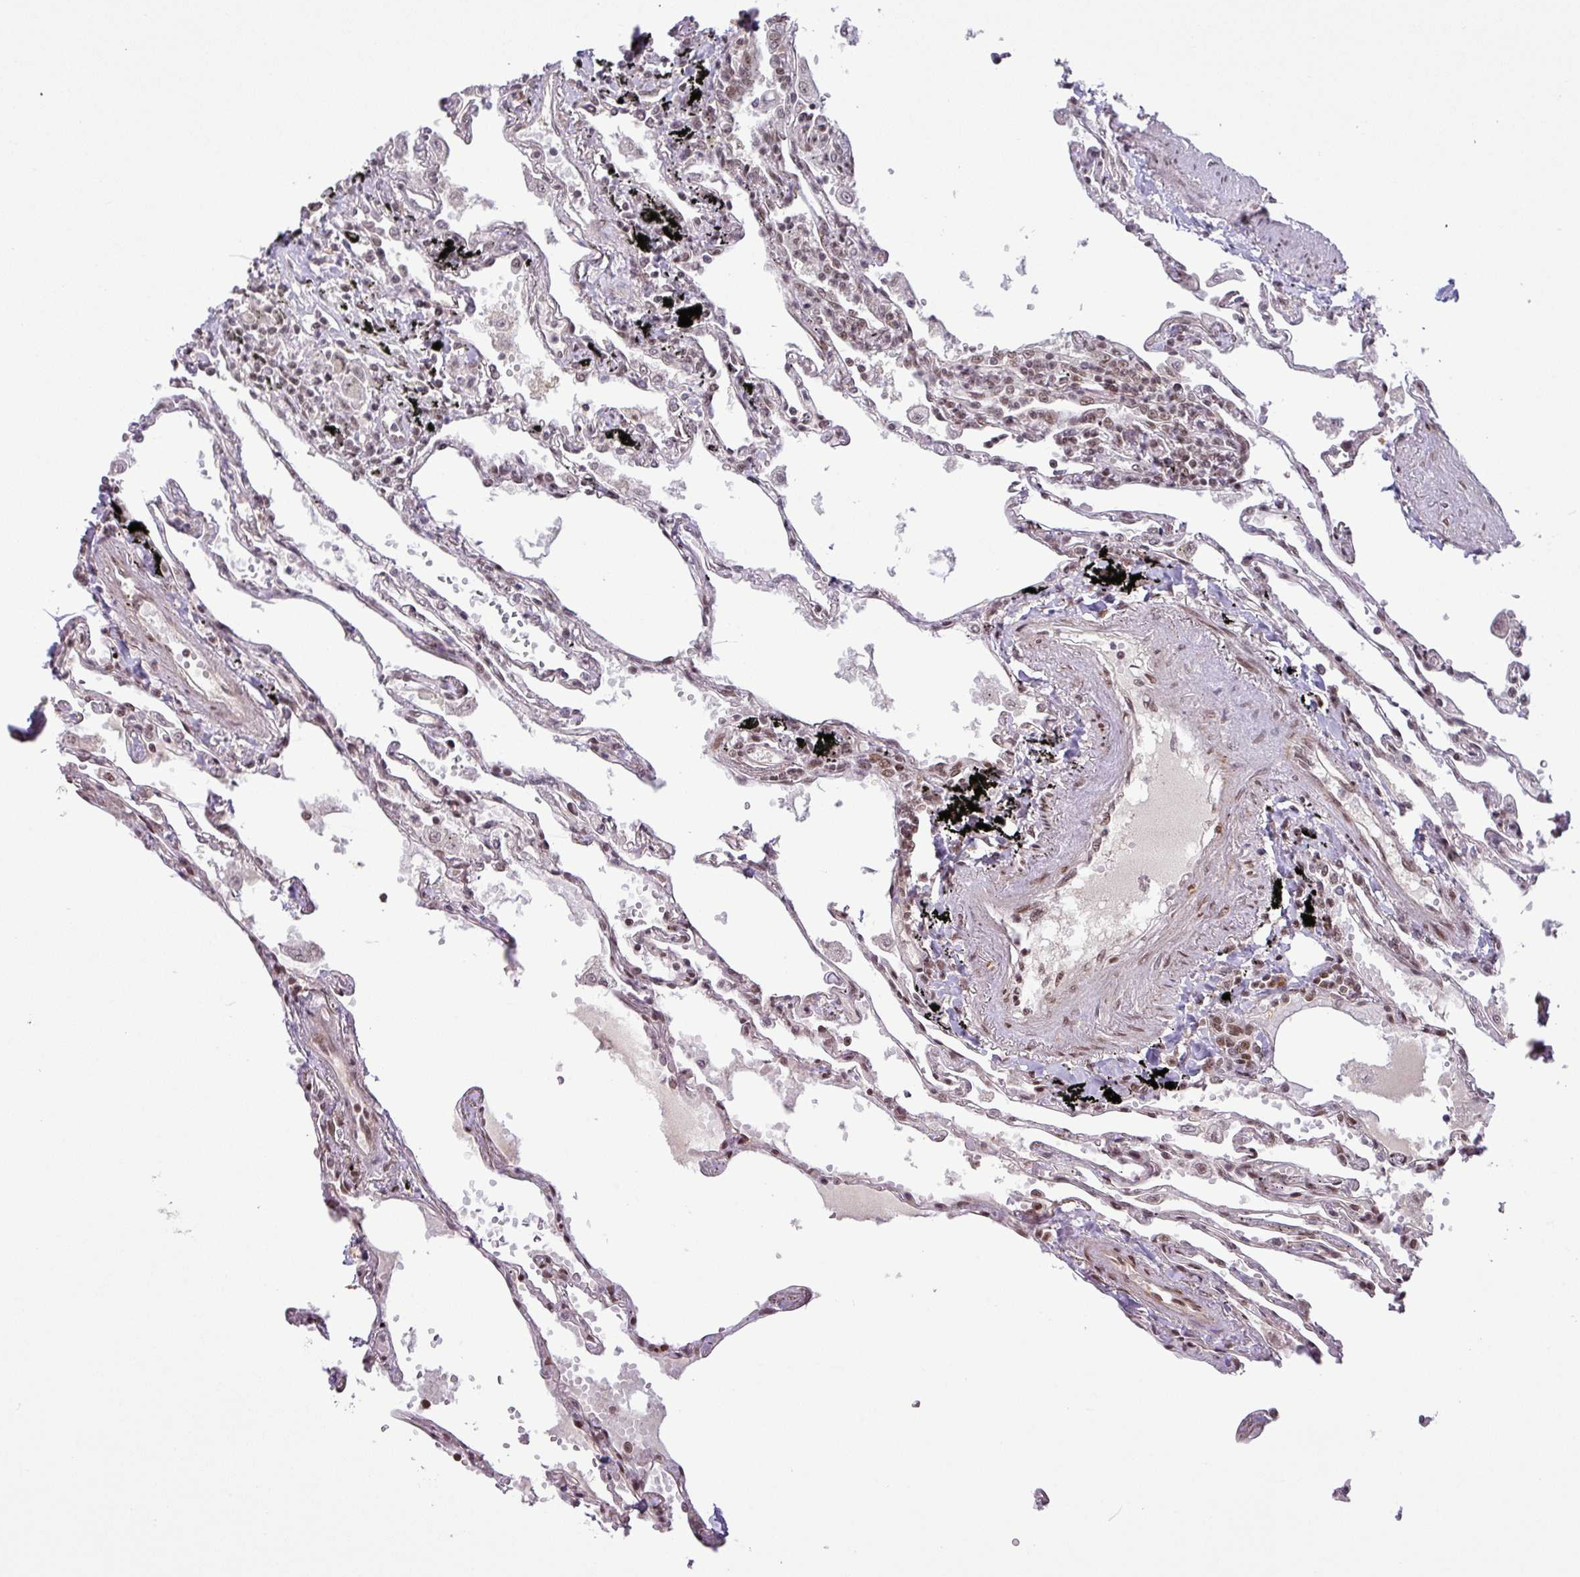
{"staining": {"intensity": "strong", "quantity": "25%-75%", "location": "nuclear"}, "tissue": "lung", "cell_type": "Alveolar cells", "image_type": "normal", "snomed": [{"axis": "morphology", "description": "Normal tissue, NOS"}, {"axis": "topography", "description": "Lung"}], "caption": "Immunohistochemical staining of benign human lung reveals strong nuclear protein positivity in about 25%-75% of alveolar cells.", "gene": "SRSF2", "patient": {"sex": "female", "age": 67}}